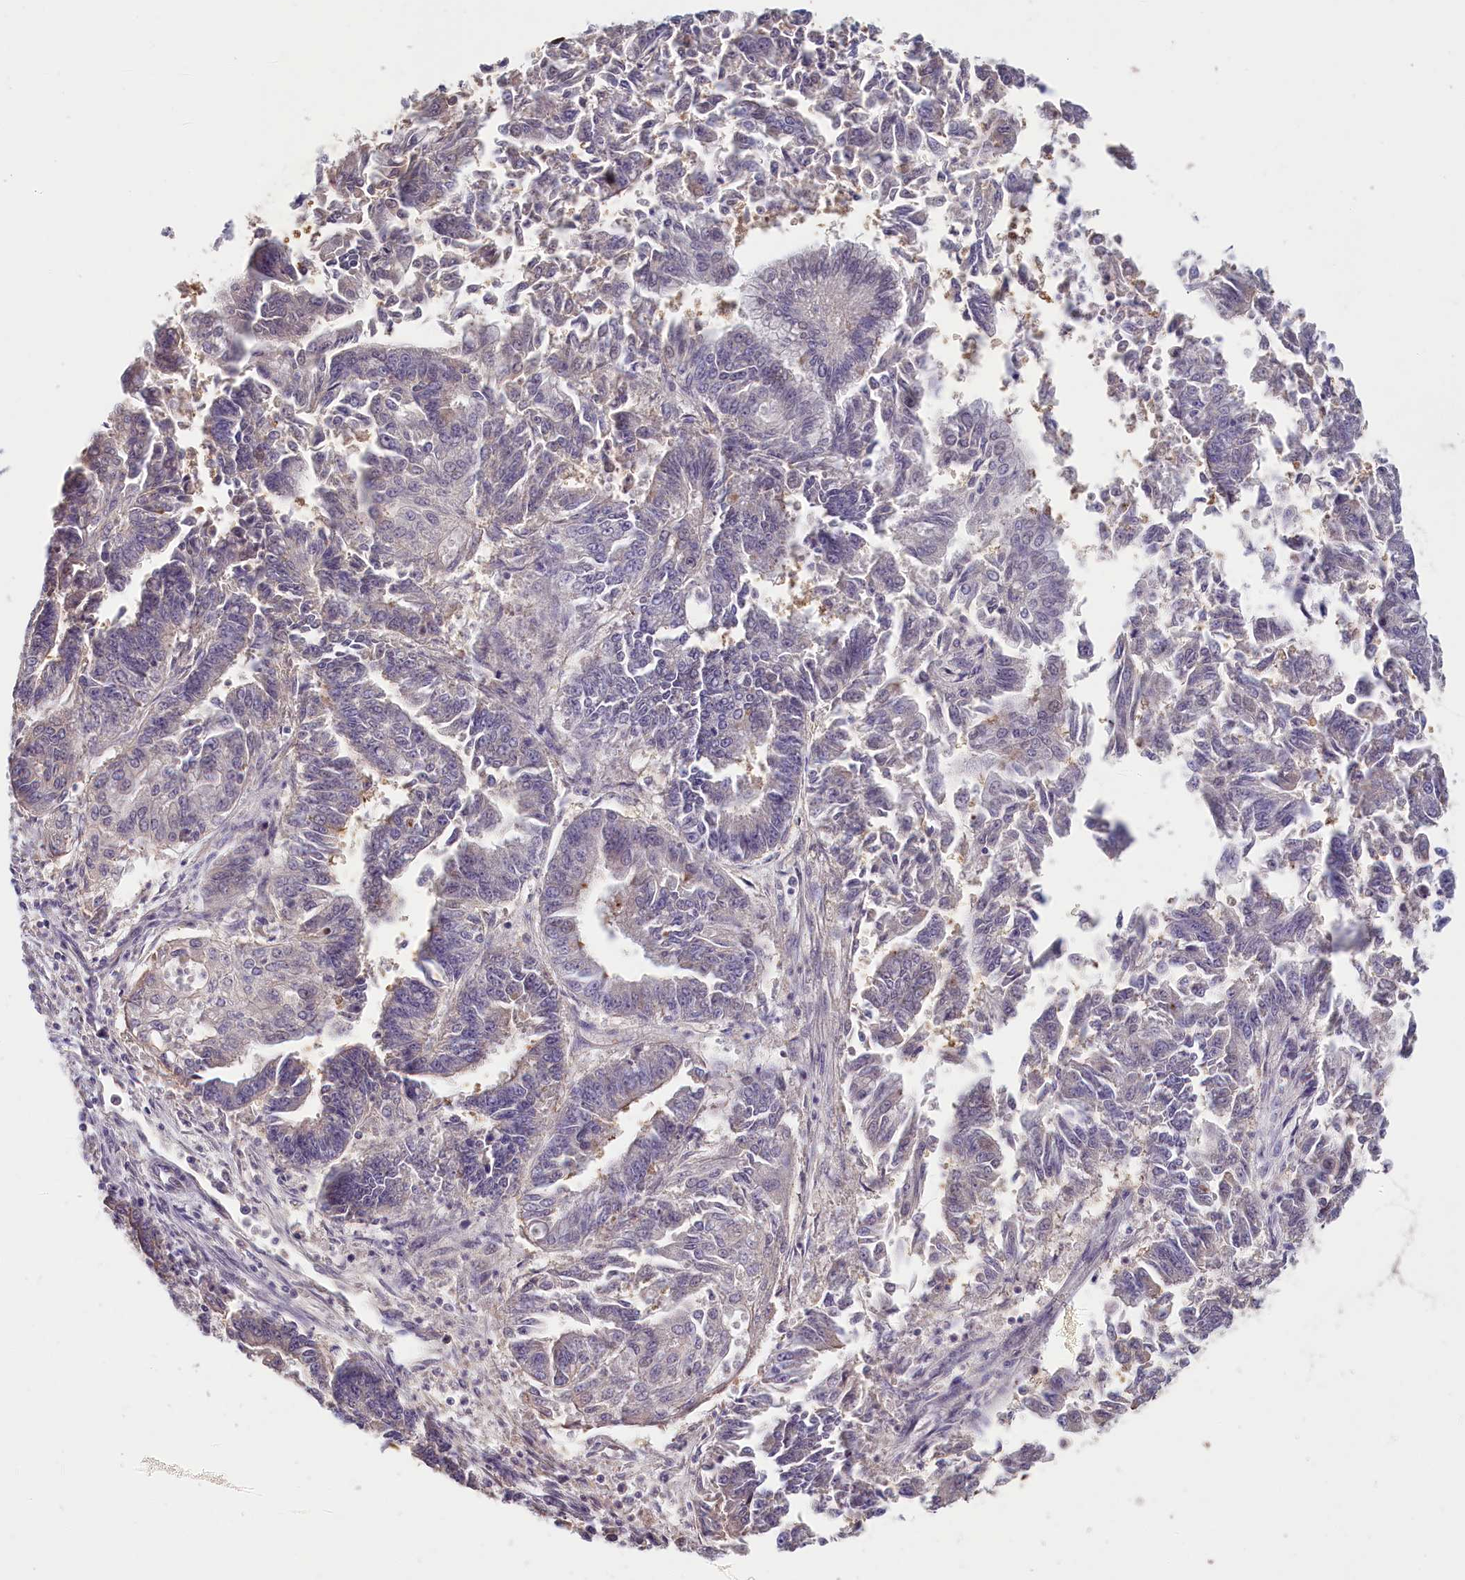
{"staining": {"intensity": "negative", "quantity": "none", "location": "none"}, "tissue": "endometrial cancer", "cell_type": "Tumor cells", "image_type": "cancer", "snomed": [{"axis": "morphology", "description": "Adenocarcinoma, NOS"}, {"axis": "topography", "description": "Endometrium"}], "caption": "This is an immunohistochemistry (IHC) photomicrograph of human endometrial cancer (adenocarcinoma). There is no expression in tumor cells.", "gene": "TMEM116", "patient": {"sex": "female", "age": 73}}